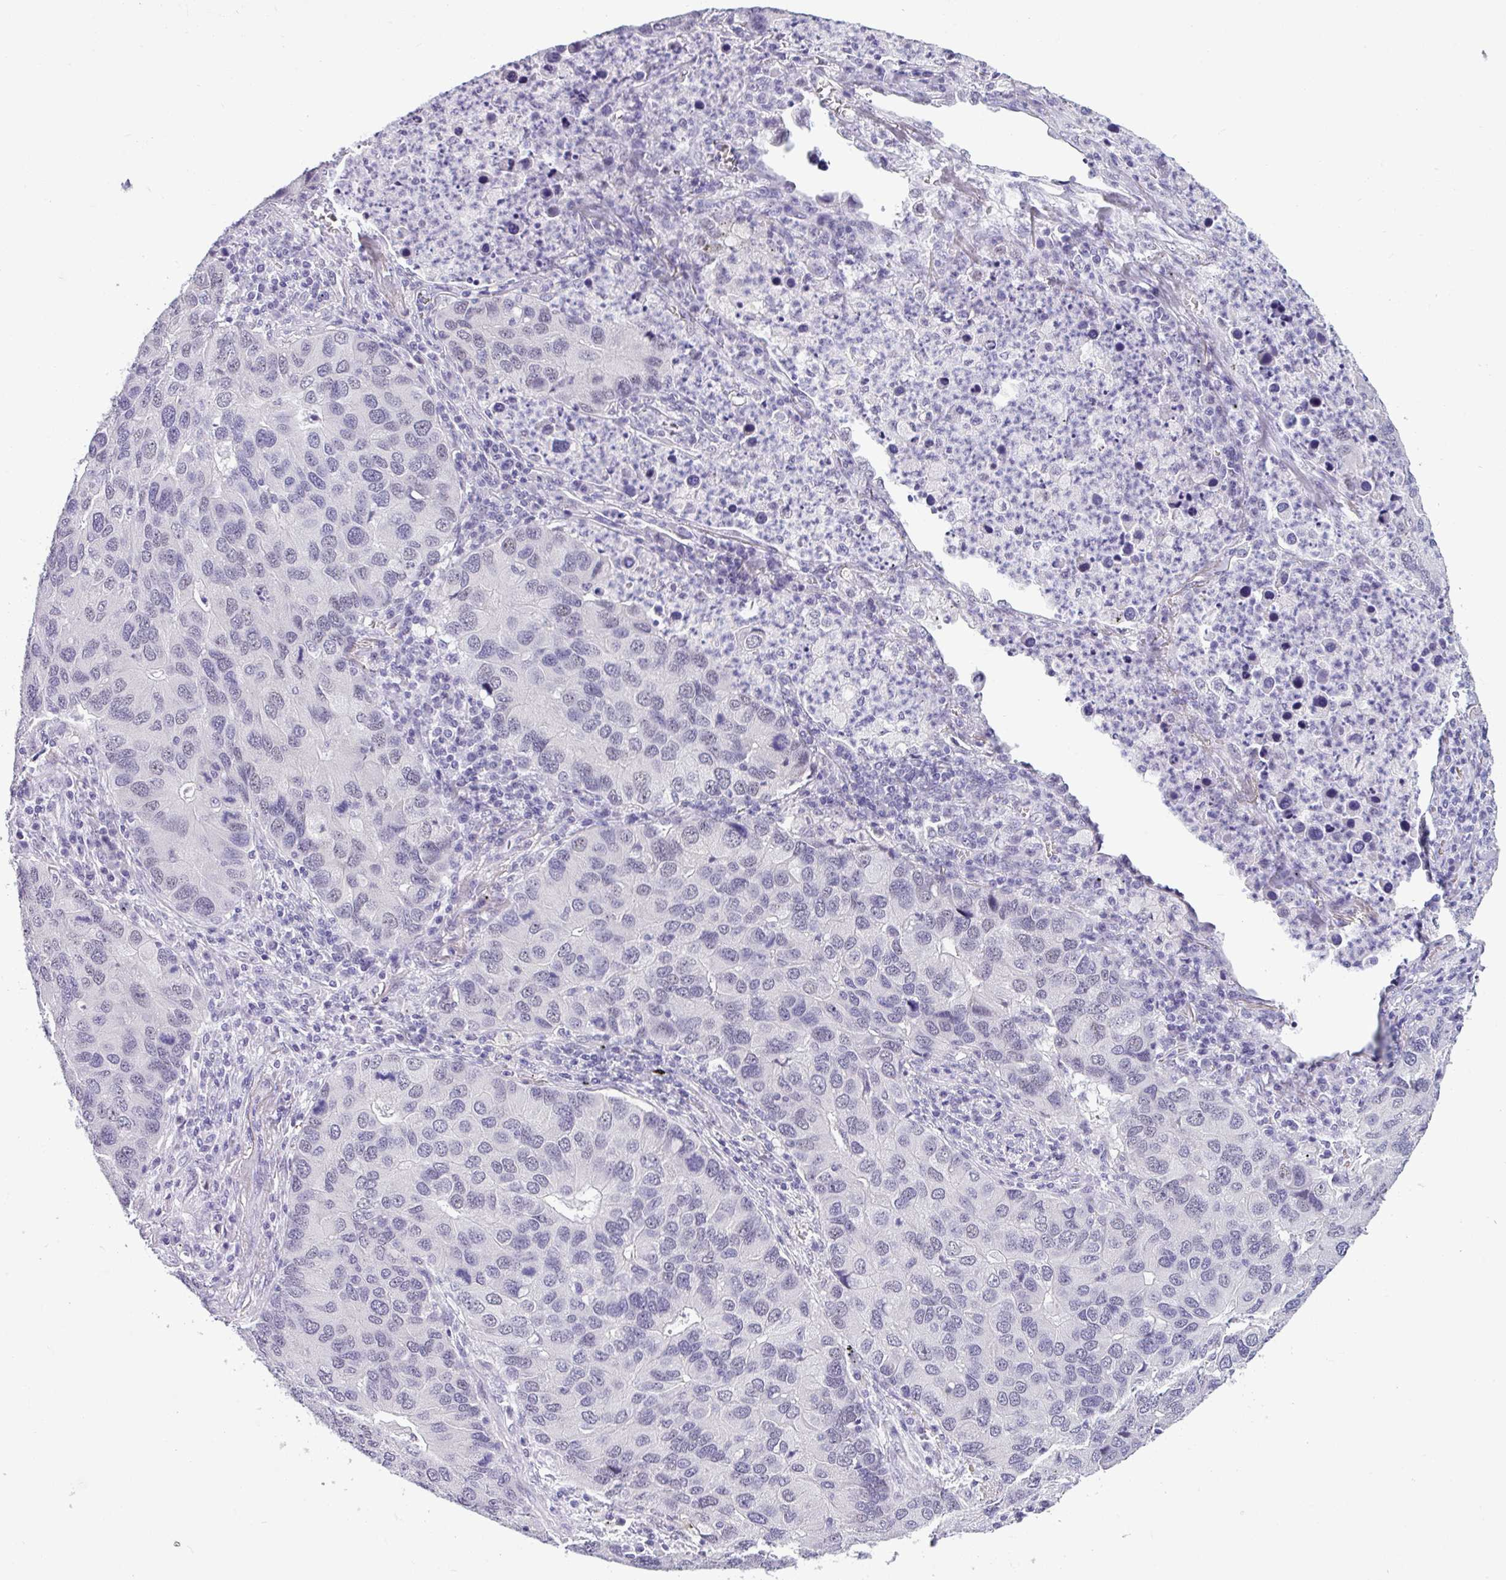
{"staining": {"intensity": "negative", "quantity": "none", "location": "none"}, "tissue": "lung cancer", "cell_type": "Tumor cells", "image_type": "cancer", "snomed": [{"axis": "morphology", "description": "Aneuploidy"}, {"axis": "morphology", "description": "Adenocarcinoma, NOS"}, {"axis": "topography", "description": "Lymph node"}, {"axis": "topography", "description": "Lung"}], "caption": "Immunohistochemistry of human adenocarcinoma (lung) demonstrates no expression in tumor cells.", "gene": "SRGAP1", "patient": {"sex": "female", "age": 74}}